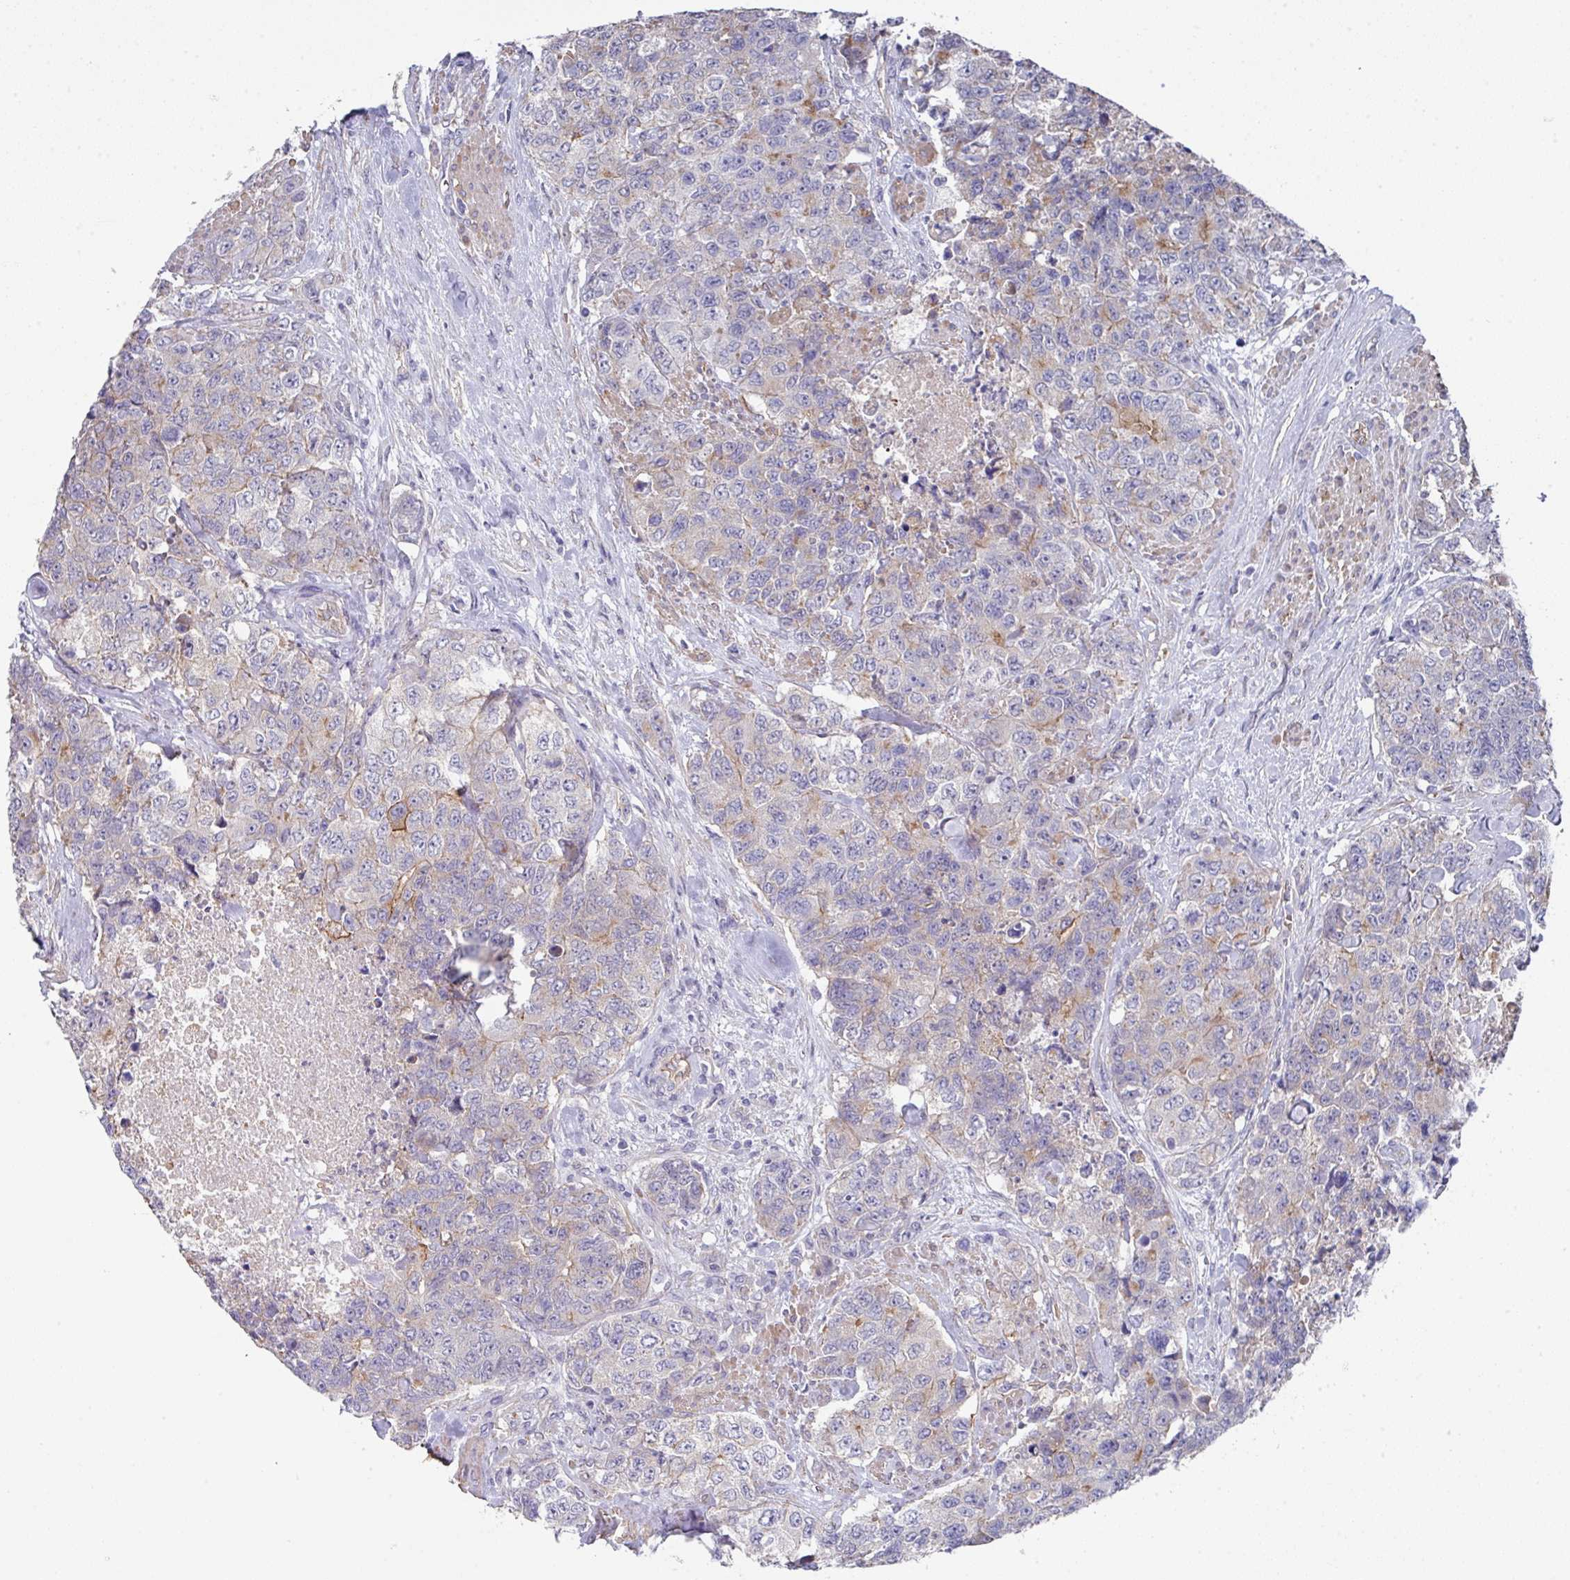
{"staining": {"intensity": "weak", "quantity": "<25%", "location": "cytoplasmic/membranous"}, "tissue": "urothelial cancer", "cell_type": "Tumor cells", "image_type": "cancer", "snomed": [{"axis": "morphology", "description": "Urothelial carcinoma, High grade"}, {"axis": "topography", "description": "Urinary bladder"}], "caption": "Immunohistochemical staining of human high-grade urothelial carcinoma displays no significant positivity in tumor cells.", "gene": "PRR5", "patient": {"sex": "female", "age": 78}}